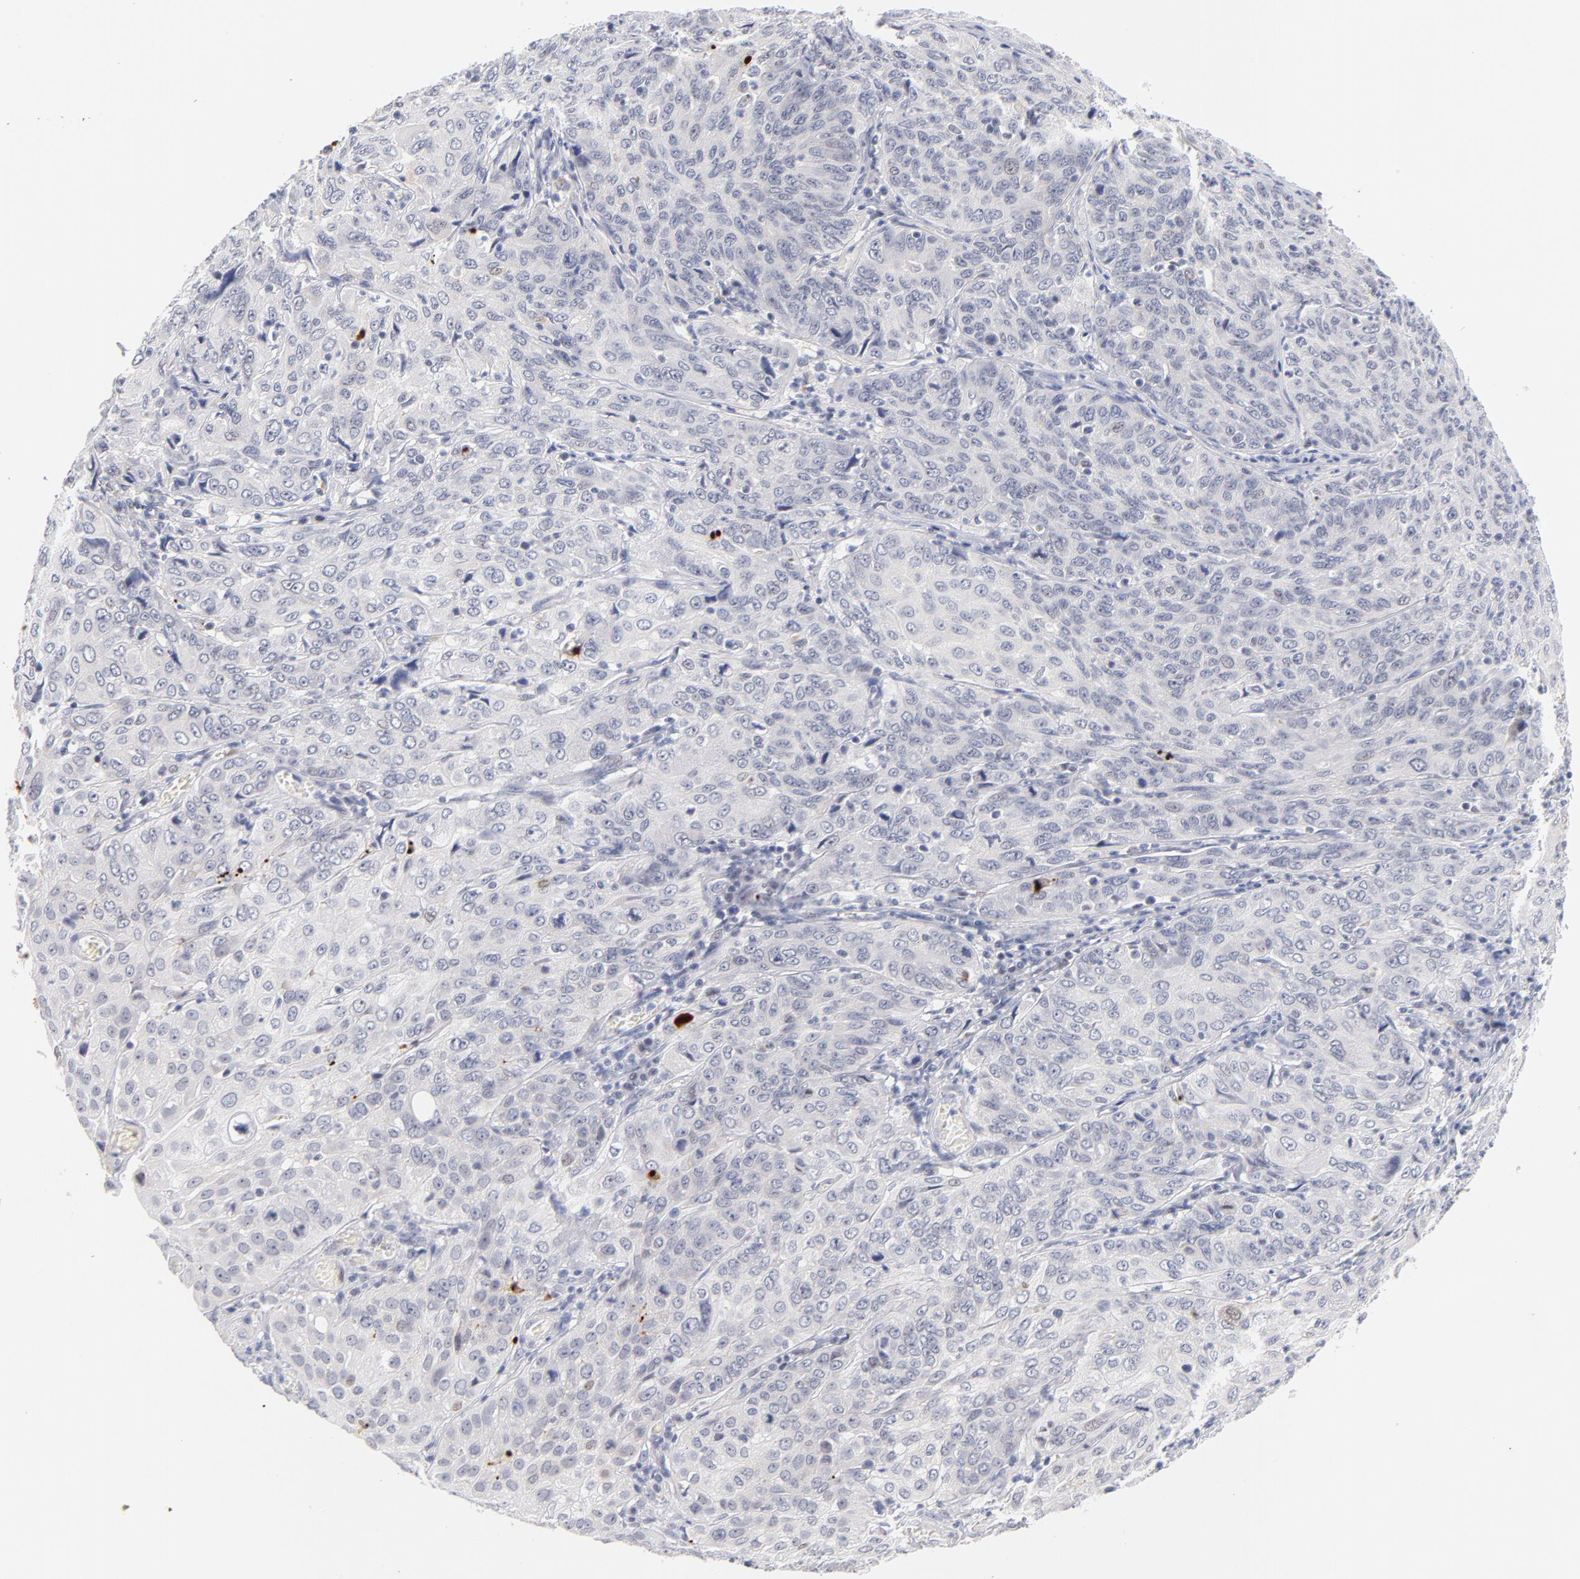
{"staining": {"intensity": "negative", "quantity": "none", "location": "none"}, "tissue": "cervical cancer", "cell_type": "Tumor cells", "image_type": "cancer", "snomed": [{"axis": "morphology", "description": "Squamous cell carcinoma, NOS"}, {"axis": "topography", "description": "Cervix"}], "caption": "The photomicrograph demonstrates no staining of tumor cells in squamous cell carcinoma (cervical).", "gene": "PARP1", "patient": {"sex": "female", "age": 38}}